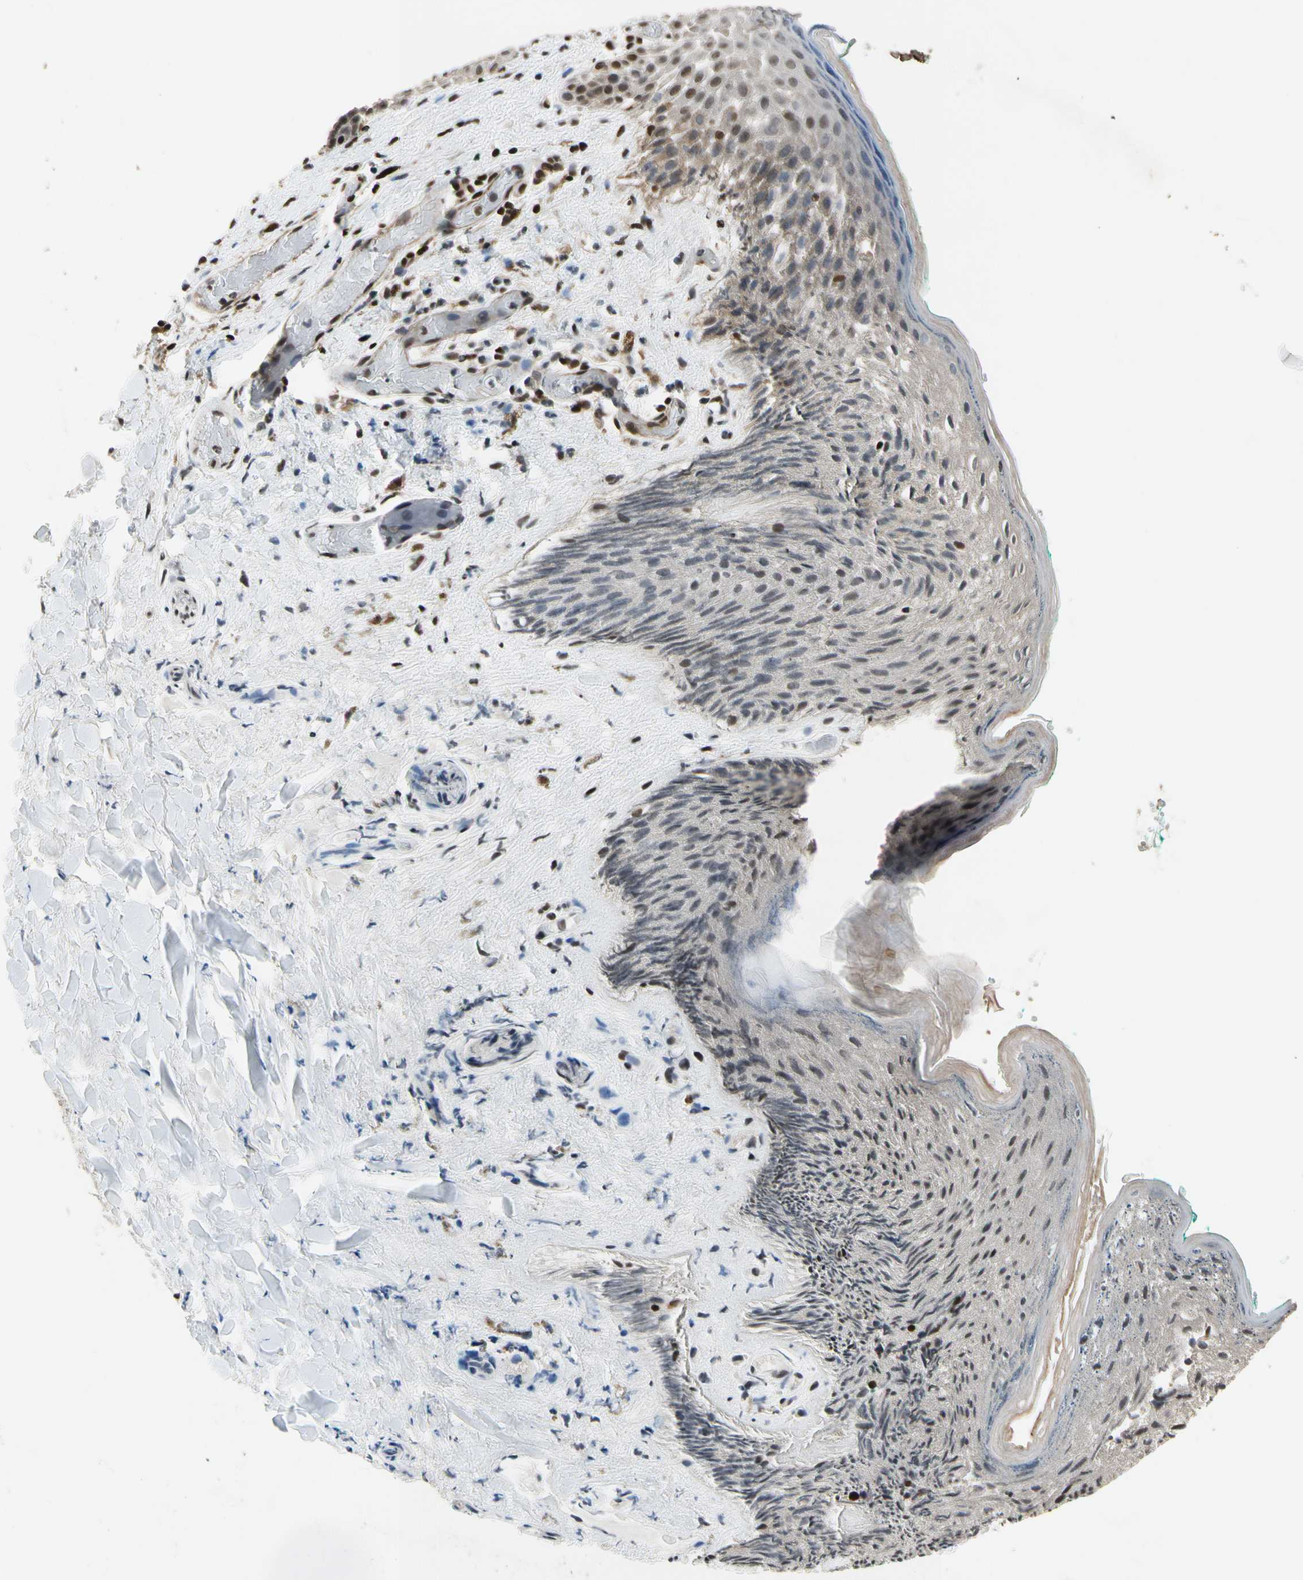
{"staining": {"intensity": "moderate", "quantity": "25%-75%", "location": "cytoplasmic/membranous,nuclear"}, "tissue": "skin", "cell_type": "Epidermal cells", "image_type": "normal", "snomed": [{"axis": "morphology", "description": "Normal tissue, NOS"}, {"axis": "topography", "description": "Anal"}], "caption": "Brown immunohistochemical staining in unremarkable skin shows moderate cytoplasmic/membranous,nuclear positivity in approximately 25%-75% of epidermal cells. (IHC, brightfield microscopy, high magnification).", "gene": "RECQL", "patient": {"sex": "male", "age": 74}}